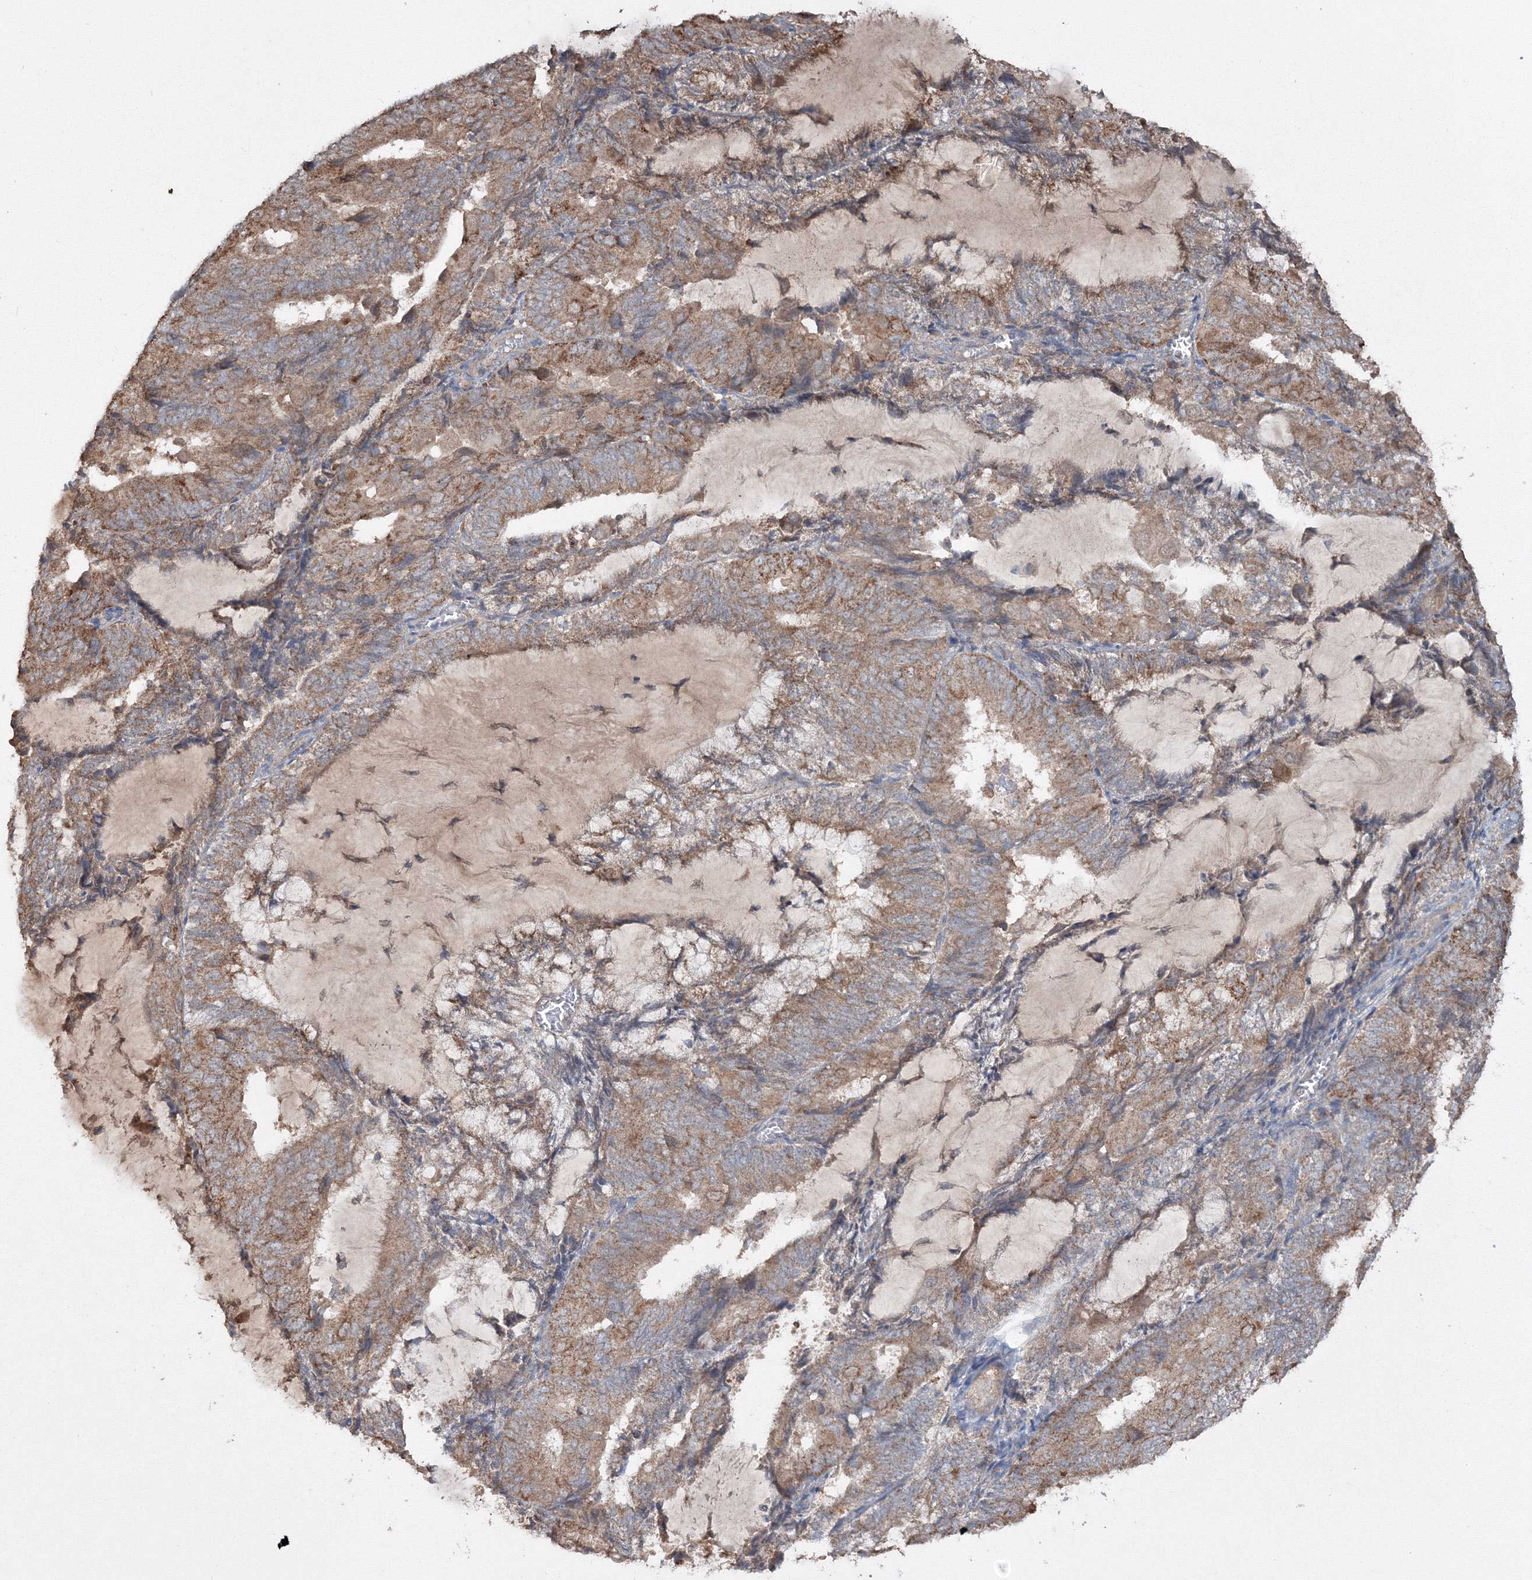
{"staining": {"intensity": "moderate", "quantity": ">75%", "location": "cytoplasmic/membranous"}, "tissue": "endometrial cancer", "cell_type": "Tumor cells", "image_type": "cancer", "snomed": [{"axis": "morphology", "description": "Adenocarcinoma, NOS"}, {"axis": "topography", "description": "Endometrium"}], "caption": "An IHC photomicrograph of neoplastic tissue is shown. Protein staining in brown shows moderate cytoplasmic/membranous positivity in adenocarcinoma (endometrial) within tumor cells.", "gene": "GRSF1", "patient": {"sex": "female", "age": 81}}